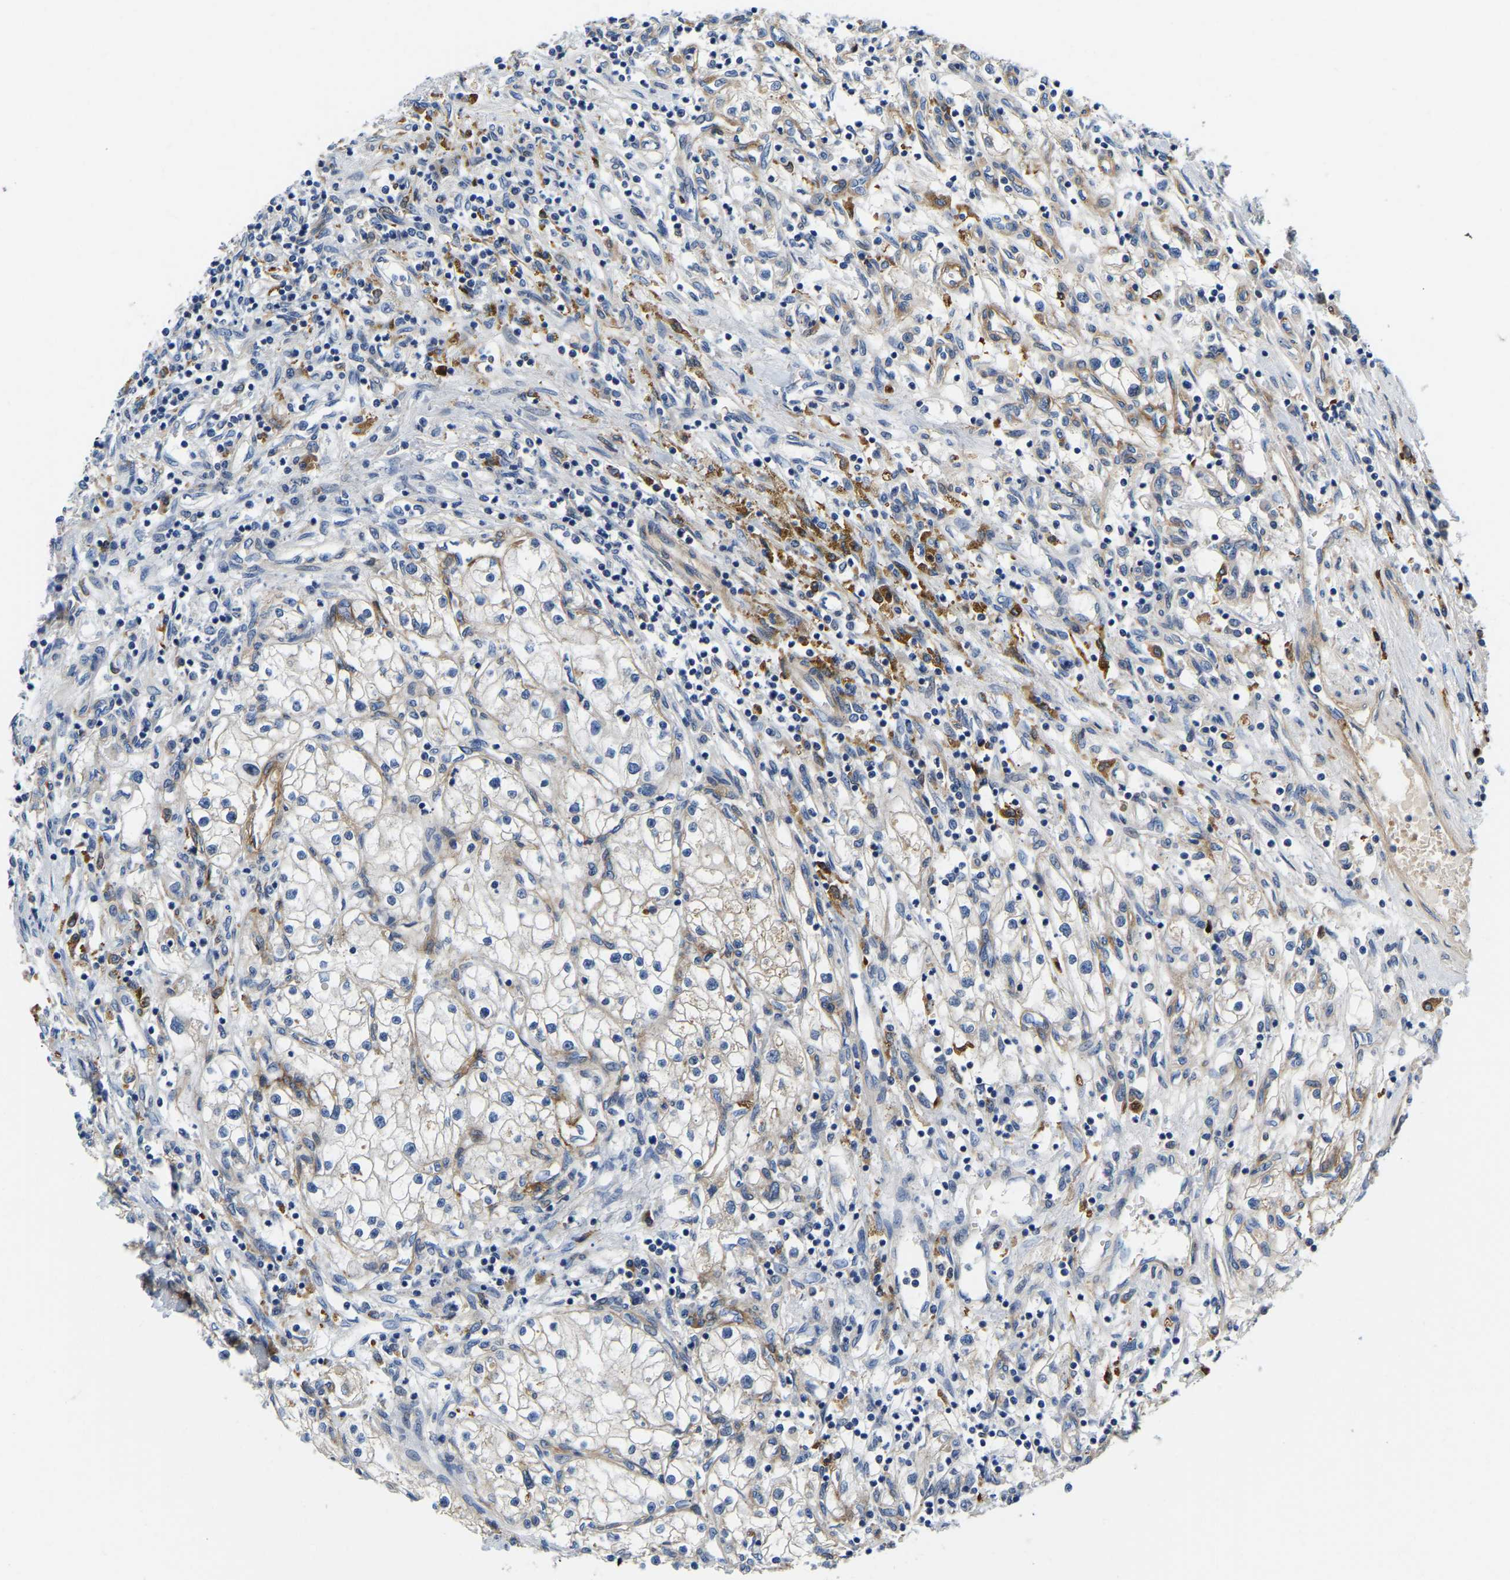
{"staining": {"intensity": "negative", "quantity": "none", "location": "none"}, "tissue": "renal cancer", "cell_type": "Tumor cells", "image_type": "cancer", "snomed": [{"axis": "morphology", "description": "Adenocarcinoma, NOS"}, {"axis": "topography", "description": "Kidney"}], "caption": "Tumor cells show no significant protein staining in adenocarcinoma (renal). (Immunohistochemistry (ihc), brightfield microscopy, high magnification).", "gene": "LIAS", "patient": {"sex": "male", "age": 68}}